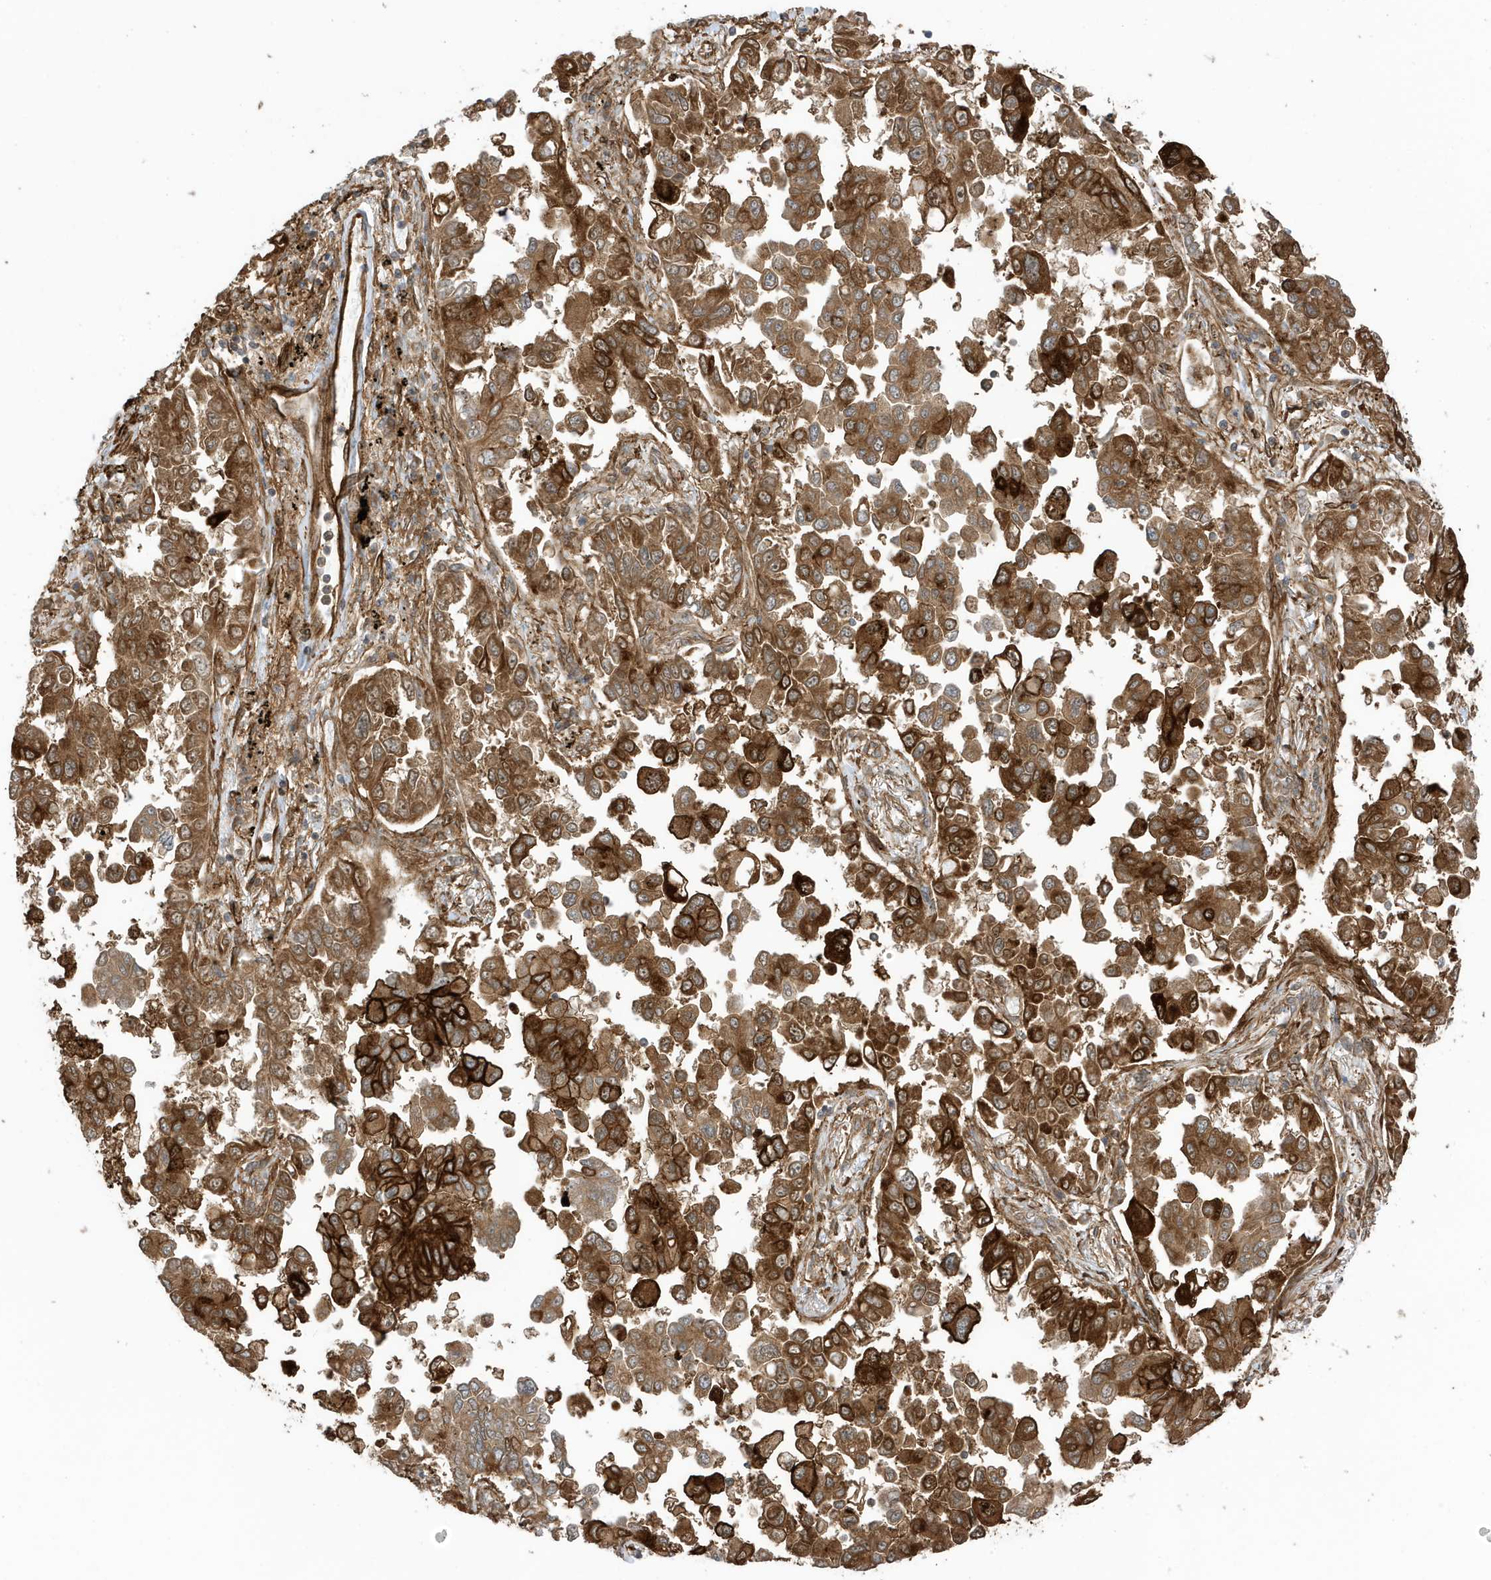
{"staining": {"intensity": "strong", "quantity": ">75%", "location": "cytoplasmic/membranous"}, "tissue": "lung cancer", "cell_type": "Tumor cells", "image_type": "cancer", "snomed": [{"axis": "morphology", "description": "Adenocarcinoma, NOS"}, {"axis": "topography", "description": "Lung"}], "caption": "Lung cancer (adenocarcinoma) stained for a protein displays strong cytoplasmic/membranous positivity in tumor cells. (DAB (3,3'-diaminobenzidine) IHC with brightfield microscopy, high magnification).", "gene": "CDC42EP3", "patient": {"sex": "female", "age": 67}}